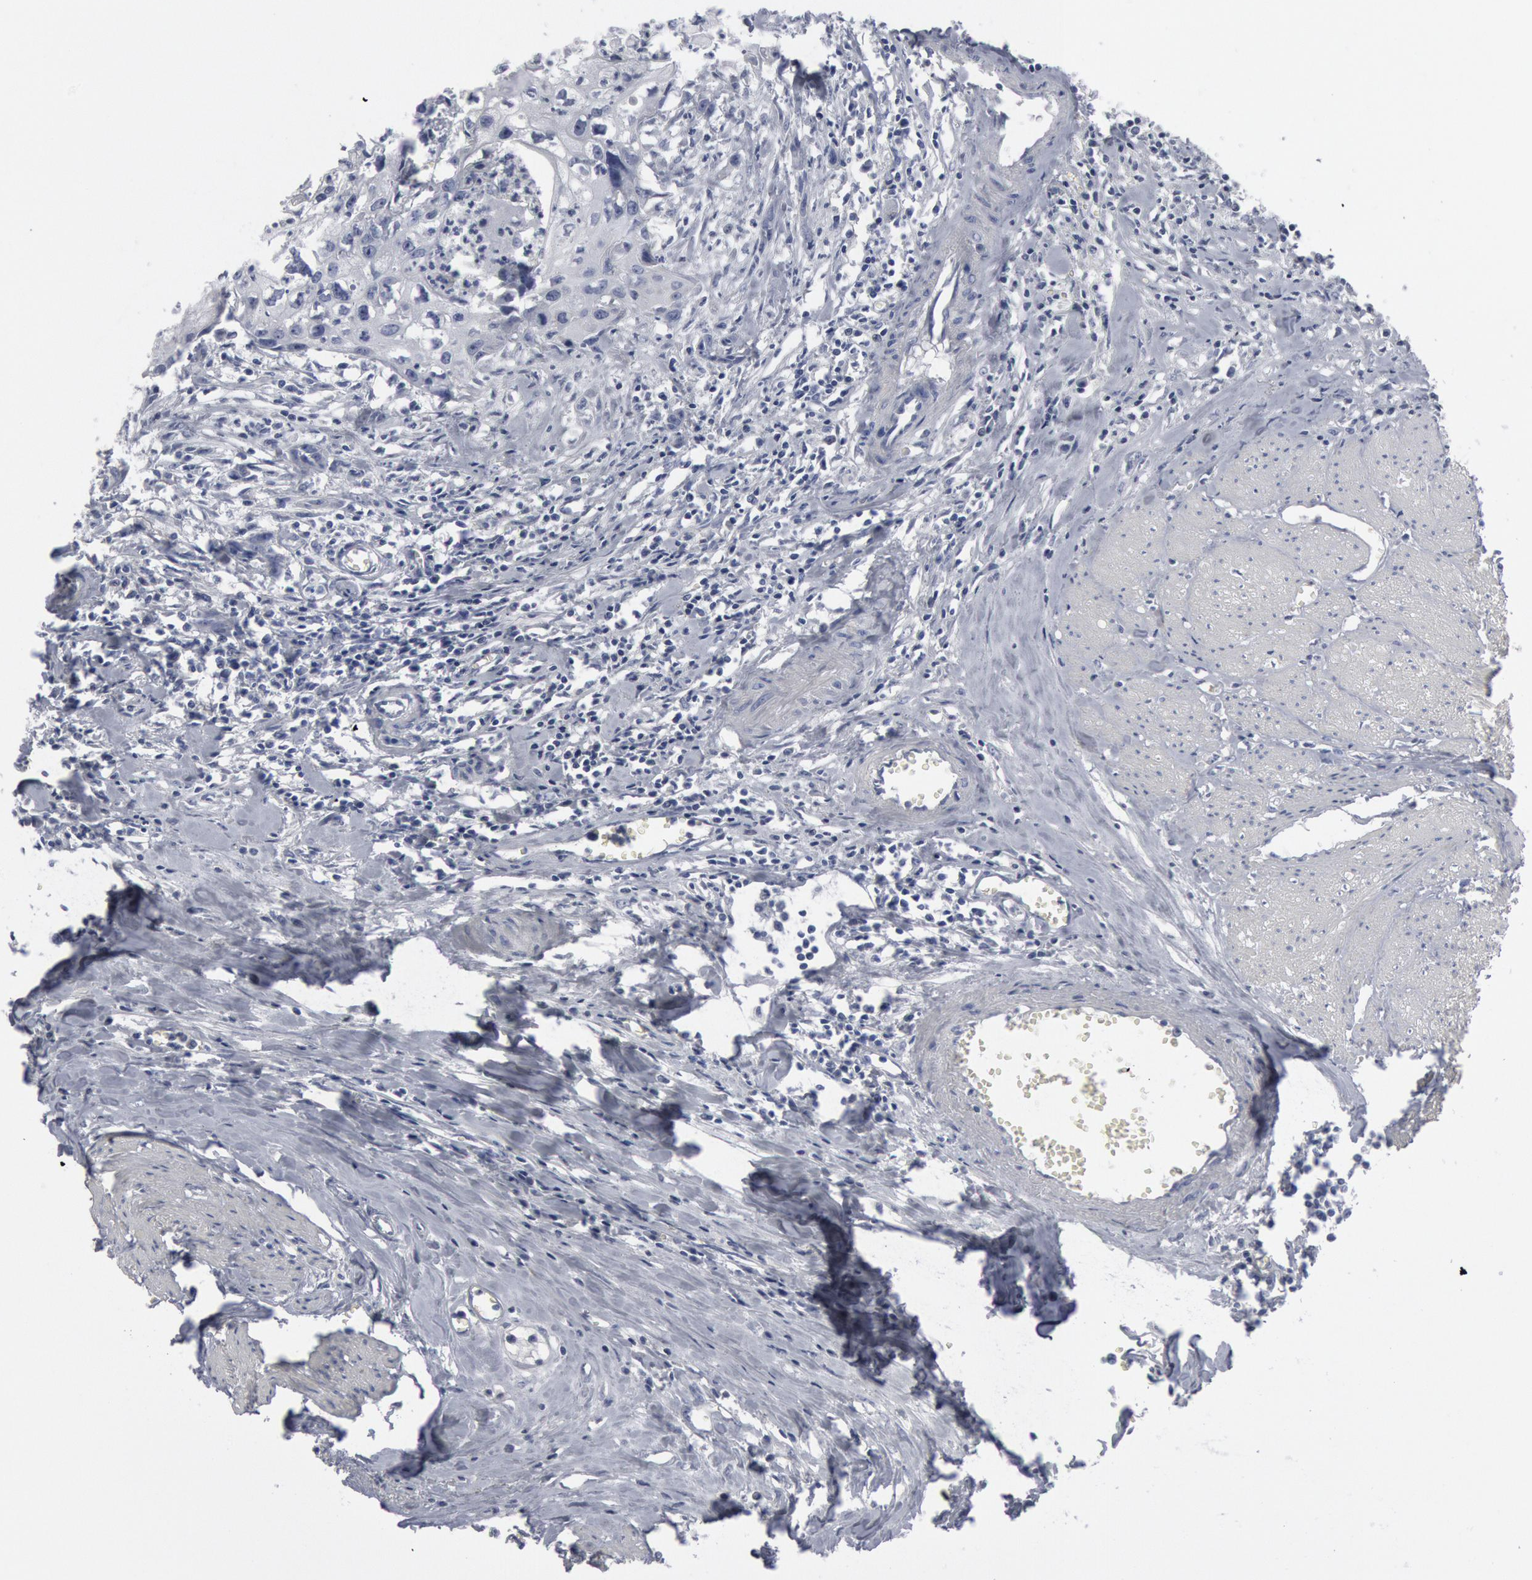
{"staining": {"intensity": "negative", "quantity": "none", "location": "none"}, "tissue": "urothelial cancer", "cell_type": "Tumor cells", "image_type": "cancer", "snomed": [{"axis": "morphology", "description": "Urothelial carcinoma, High grade"}, {"axis": "topography", "description": "Urinary bladder"}], "caption": "High magnification brightfield microscopy of high-grade urothelial carcinoma stained with DAB (brown) and counterstained with hematoxylin (blue): tumor cells show no significant expression.", "gene": "DMC1", "patient": {"sex": "male", "age": 54}}